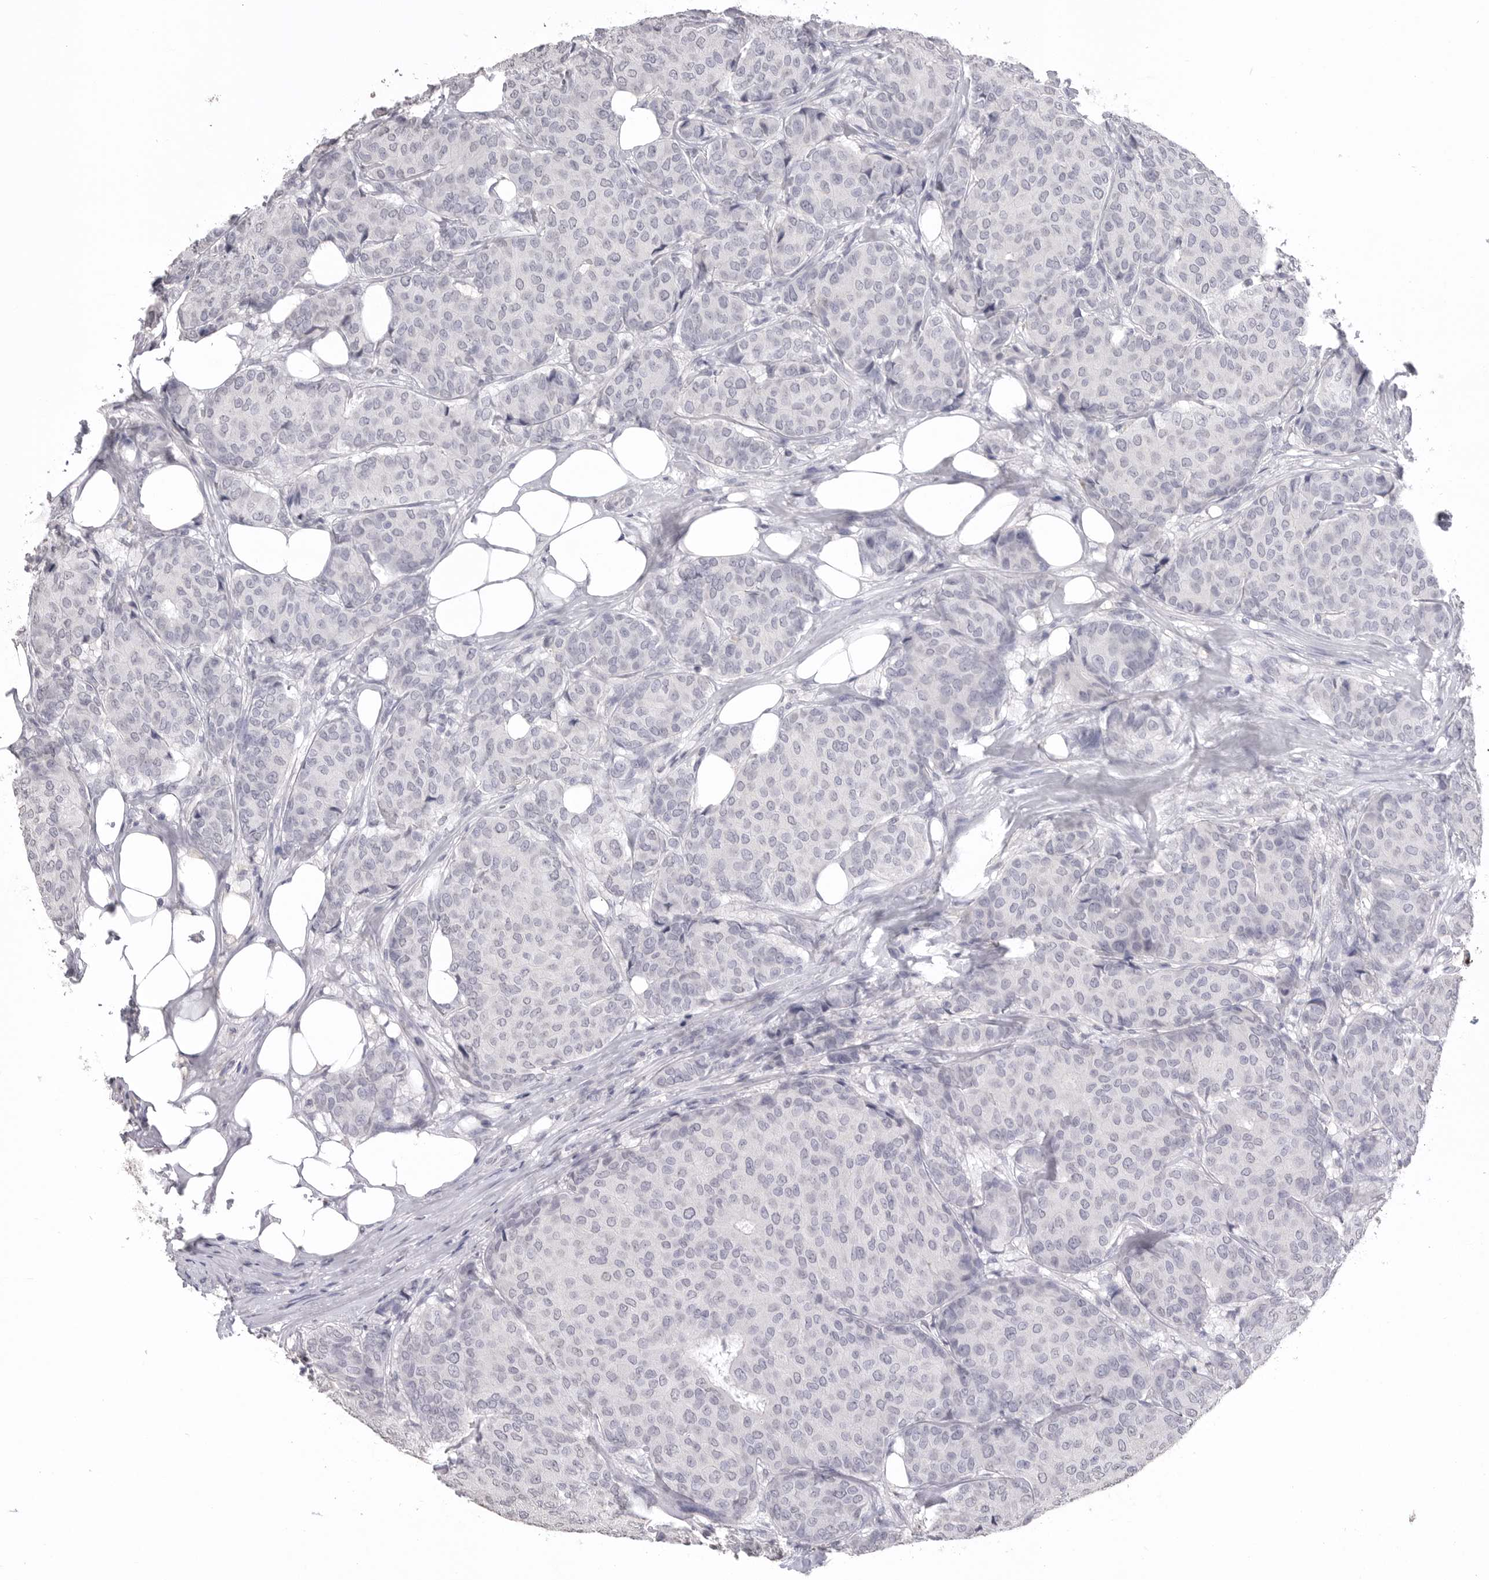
{"staining": {"intensity": "negative", "quantity": "none", "location": "none"}, "tissue": "breast cancer", "cell_type": "Tumor cells", "image_type": "cancer", "snomed": [{"axis": "morphology", "description": "Duct carcinoma"}, {"axis": "topography", "description": "Breast"}], "caption": "Immunohistochemical staining of human breast infiltrating ductal carcinoma displays no significant positivity in tumor cells. (DAB (3,3'-diaminobenzidine) immunohistochemistry (IHC) visualized using brightfield microscopy, high magnification).", "gene": "ICAM5", "patient": {"sex": "female", "age": 75}}